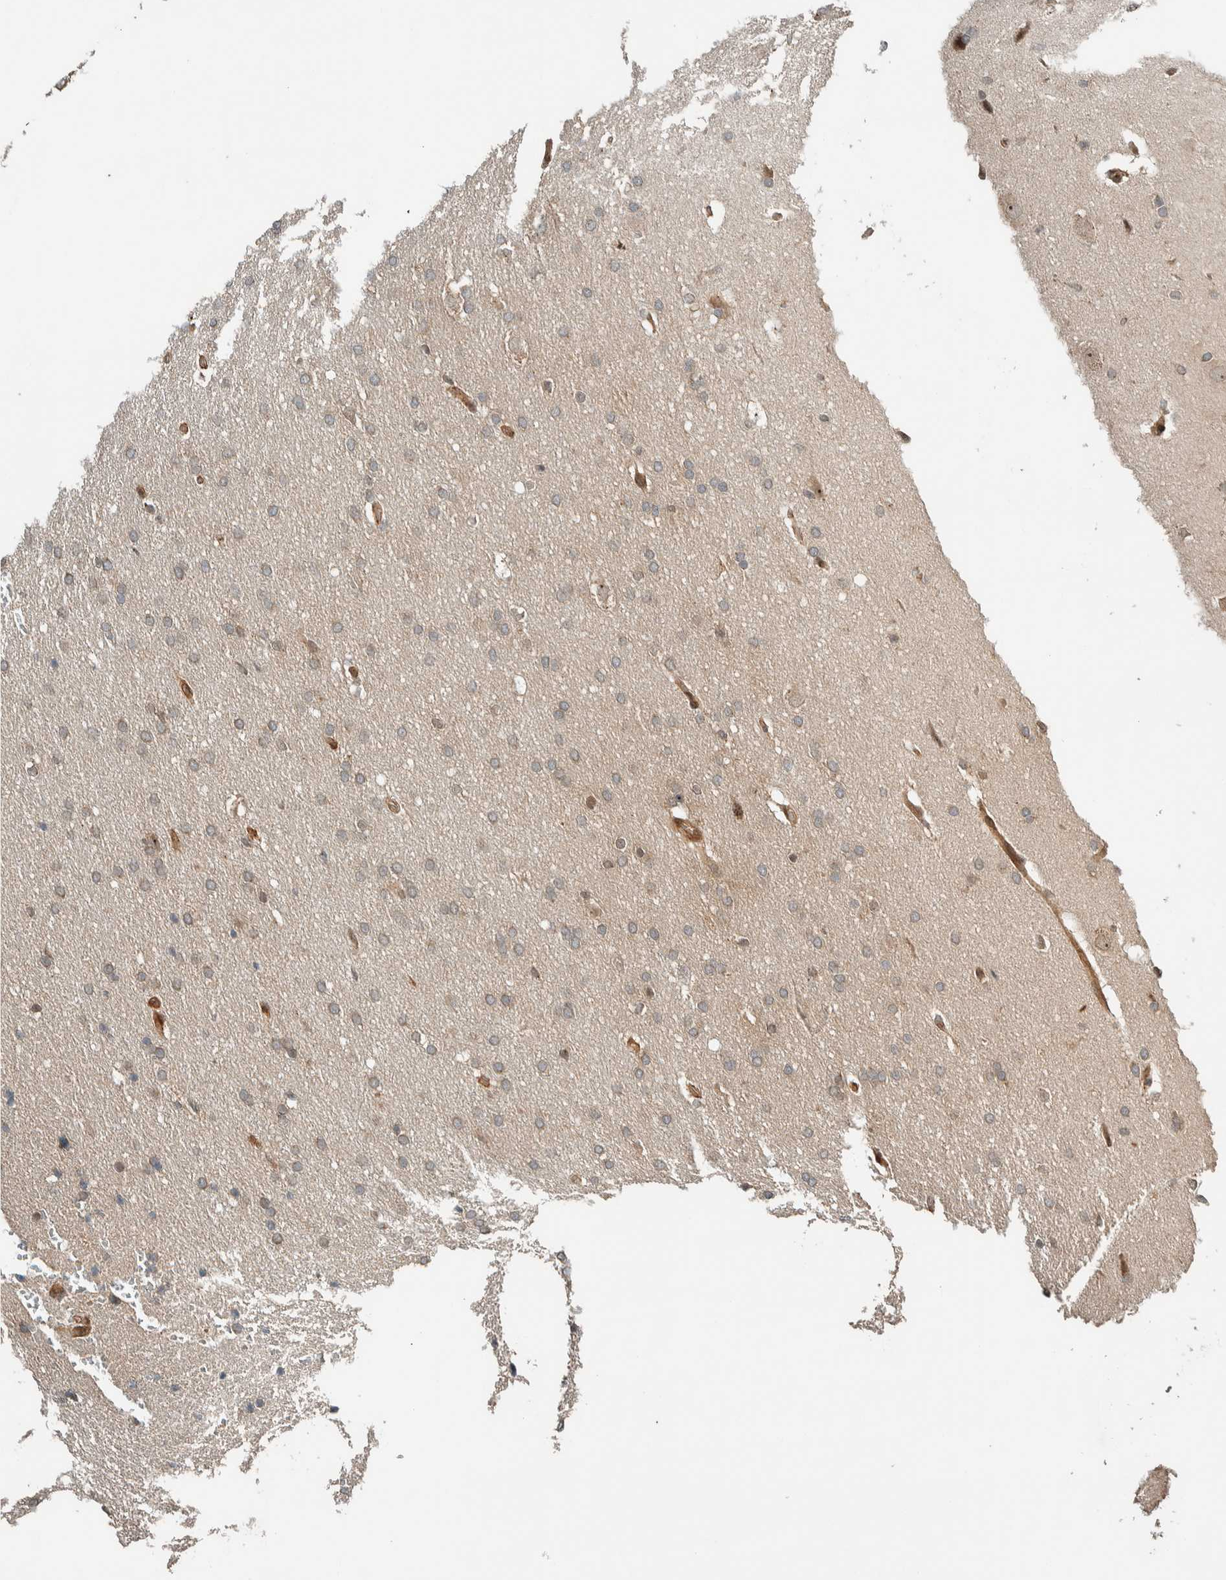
{"staining": {"intensity": "negative", "quantity": "none", "location": "none"}, "tissue": "glioma", "cell_type": "Tumor cells", "image_type": "cancer", "snomed": [{"axis": "morphology", "description": "Glioma, malignant, Low grade"}, {"axis": "topography", "description": "Brain"}], "caption": "Immunohistochemical staining of glioma demonstrates no significant positivity in tumor cells.", "gene": "STXBP4", "patient": {"sex": "female", "age": 37}}